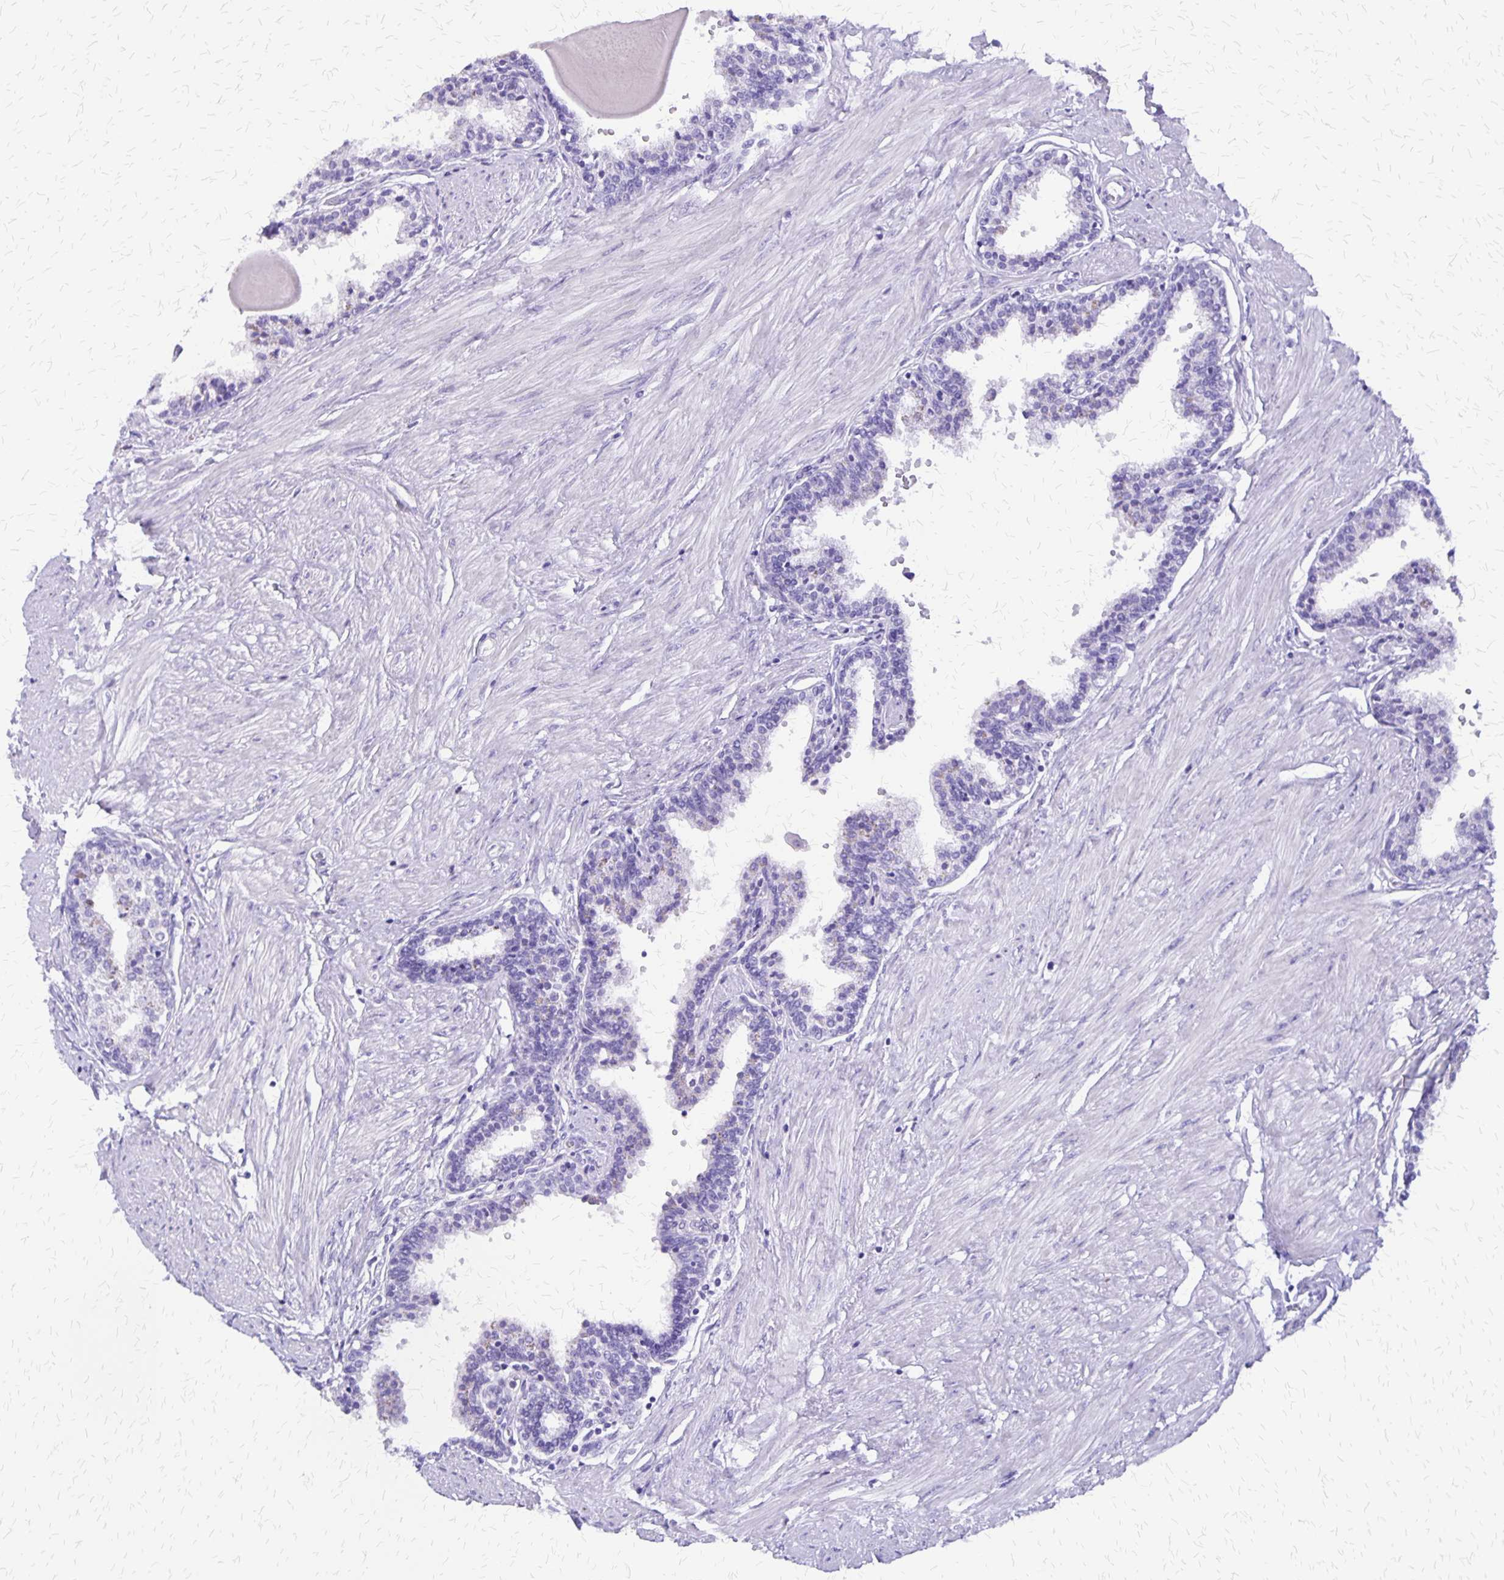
{"staining": {"intensity": "negative", "quantity": "none", "location": "none"}, "tissue": "prostate", "cell_type": "Glandular cells", "image_type": "normal", "snomed": [{"axis": "morphology", "description": "Normal tissue, NOS"}, {"axis": "topography", "description": "Prostate"}], "caption": "Immunohistochemistry of normal prostate demonstrates no expression in glandular cells.", "gene": "SLC13A2", "patient": {"sex": "male", "age": 55}}